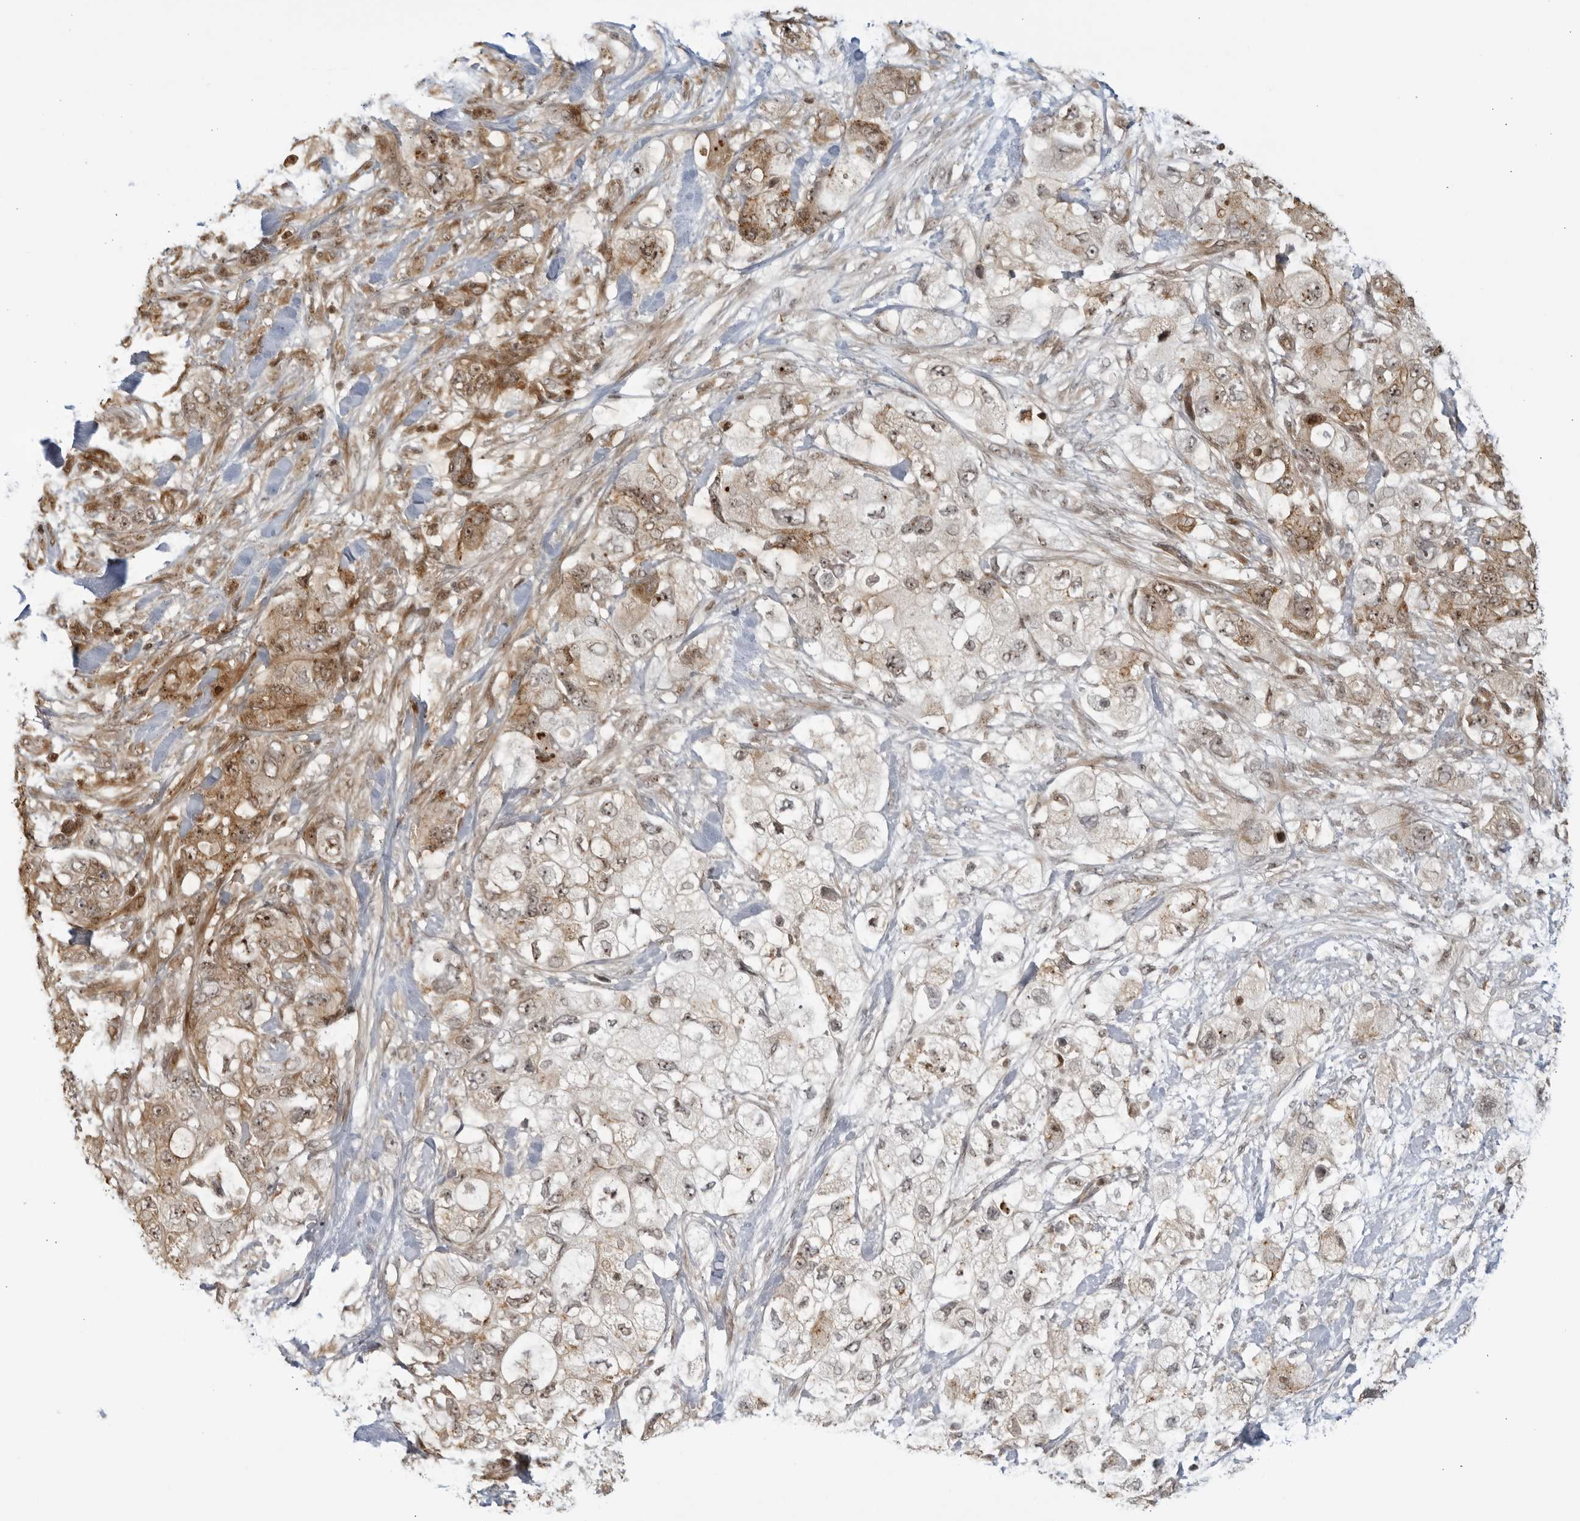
{"staining": {"intensity": "moderate", "quantity": "25%-75%", "location": "cytoplasmic/membranous,nuclear"}, "tissue": "pancreatic cancer", "cell_type": "Tumor cells", "image_type": "cancer", "snomed": [{"axis": "morphology", "description": "Adenocarcinoma, NOS"}, {"axis": "topography", "description": "Pancreas"}], "caption": "Tumor cells display medium levels of moderate cytoplasmic/membranous and nuclear expression in approximately 25%-75% of cells in human pancreatic cancer (adenocarcinoma). Using DAB (brown) and hematoxylin (blue) stains, captured at high magnification using brightfield microscopy.", "gene": "TCF21", "patient": {"sex": "female", "age": 73}}